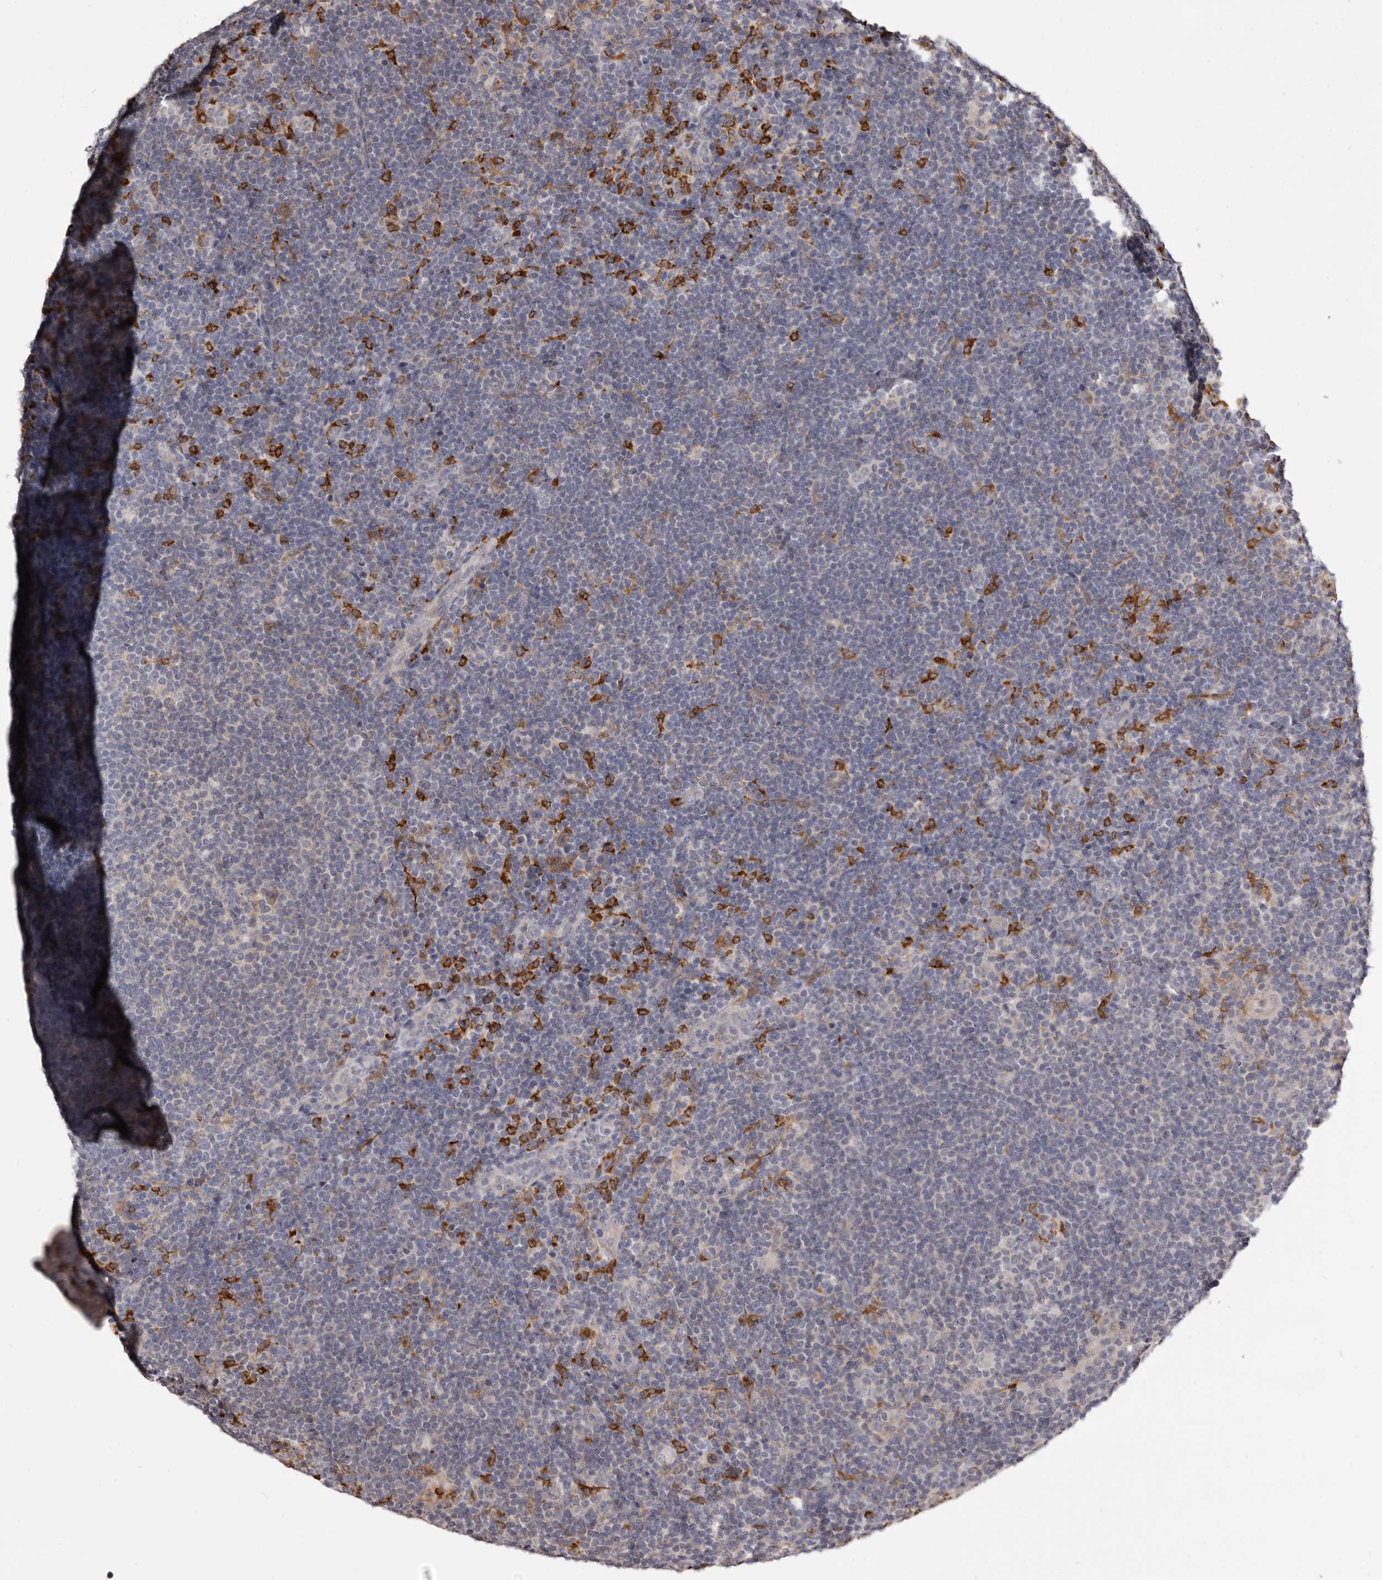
{"staining": {"intensity": "negative", "quantity": "none", "location": "none"}, "tissue": "lymphoma", "cell_type": "Tumor cells", "image_type": "cancer", "snomed": [{"axis": "morphology", "description": "Hodgkin's disease, NOS"}, {"axis": "topography", "description": "Lymph node"}], "caption": "Image shows no protein positivity in tumor cells of Hodgkin's disease tissue.", "gene": "TNNI1", "patient": {"sex": "female", "age": 57}}